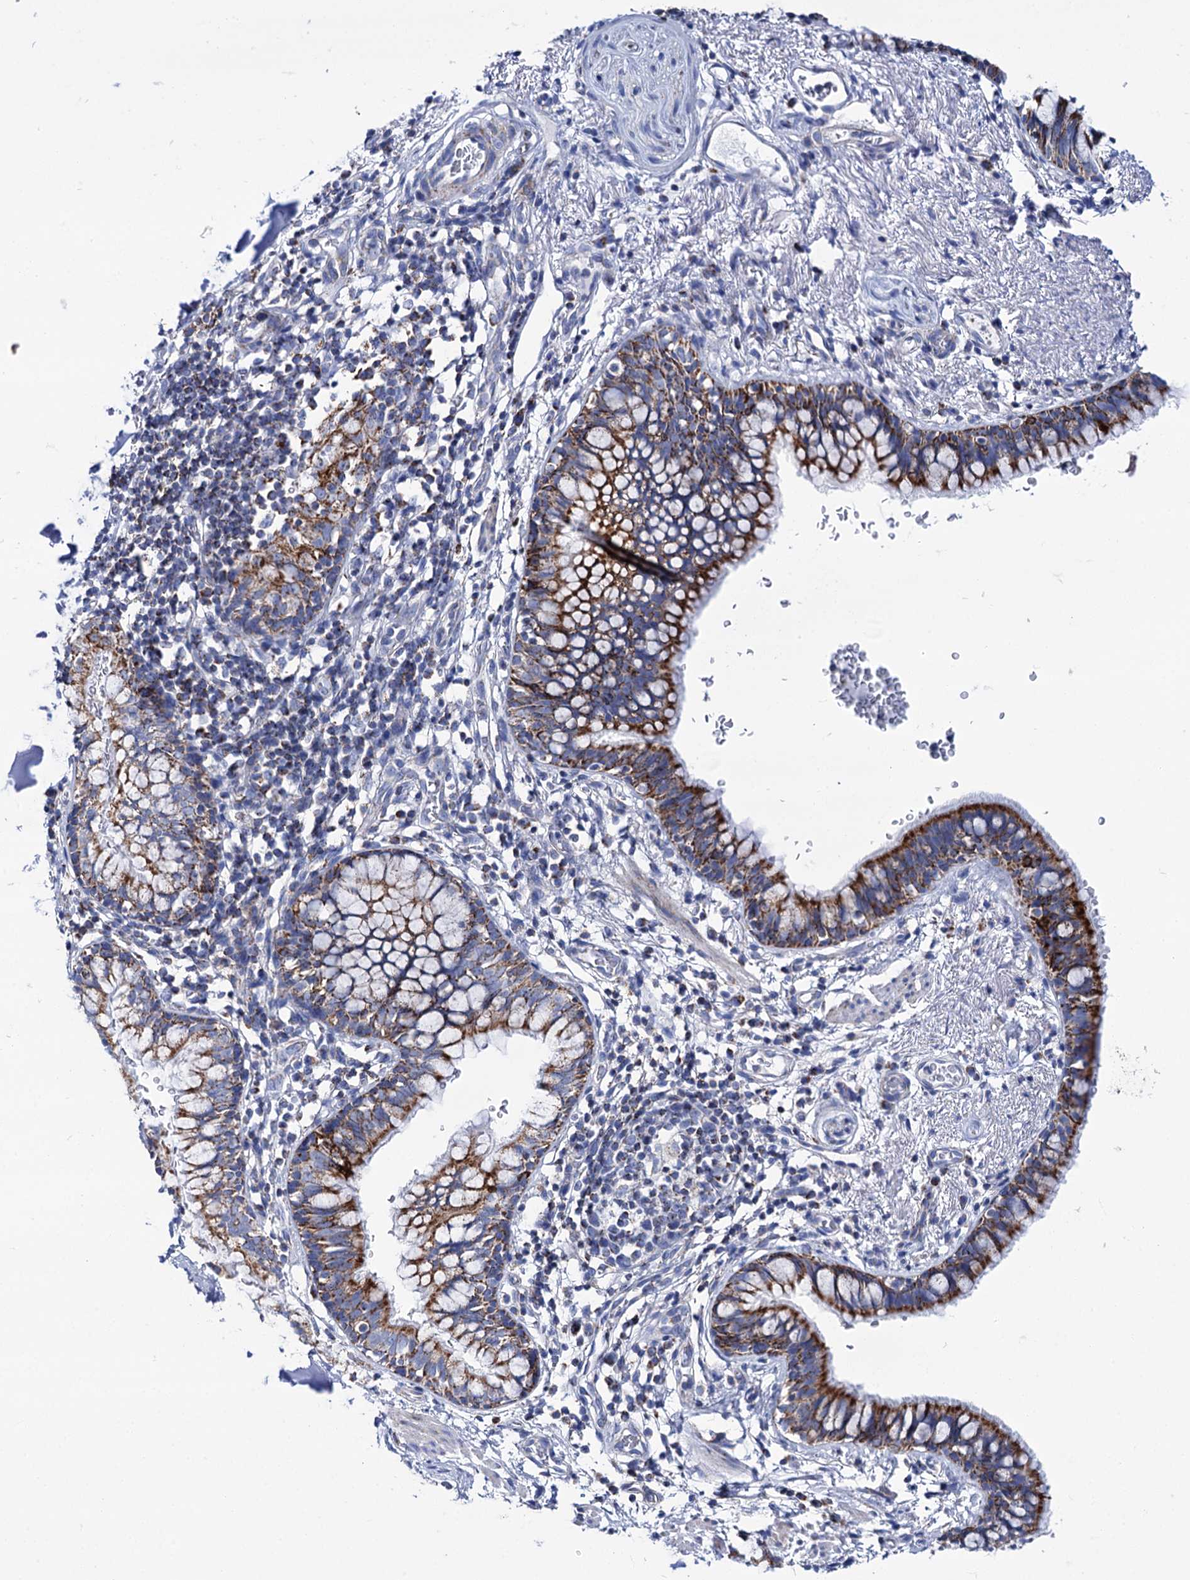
{"staining": {"intensity": "strong", "quantity": ">75%", "location": "cytoplasmic/membranous"}, "tissue": "bronchus", "cell_type": "Respiratory epithelial cells", "image_type": "normal", "snomed": [{"axis": "morphology", "description": "Normal tissue, NOS"}, {"axis": "topography", "description": "Cartilage tissue"}, {"axis": "topography", "description": "Bronchus"}], "caption": "A high-resolution photomicrograph shows immunohistochemistry staining of normal bronchus, which displays strong cytoplasmic/membranous positivity in approximately >75% of respiratory epithelial cells.", "gene": "UBASH3B", "patient": {"sex": "female", "age": 36}}